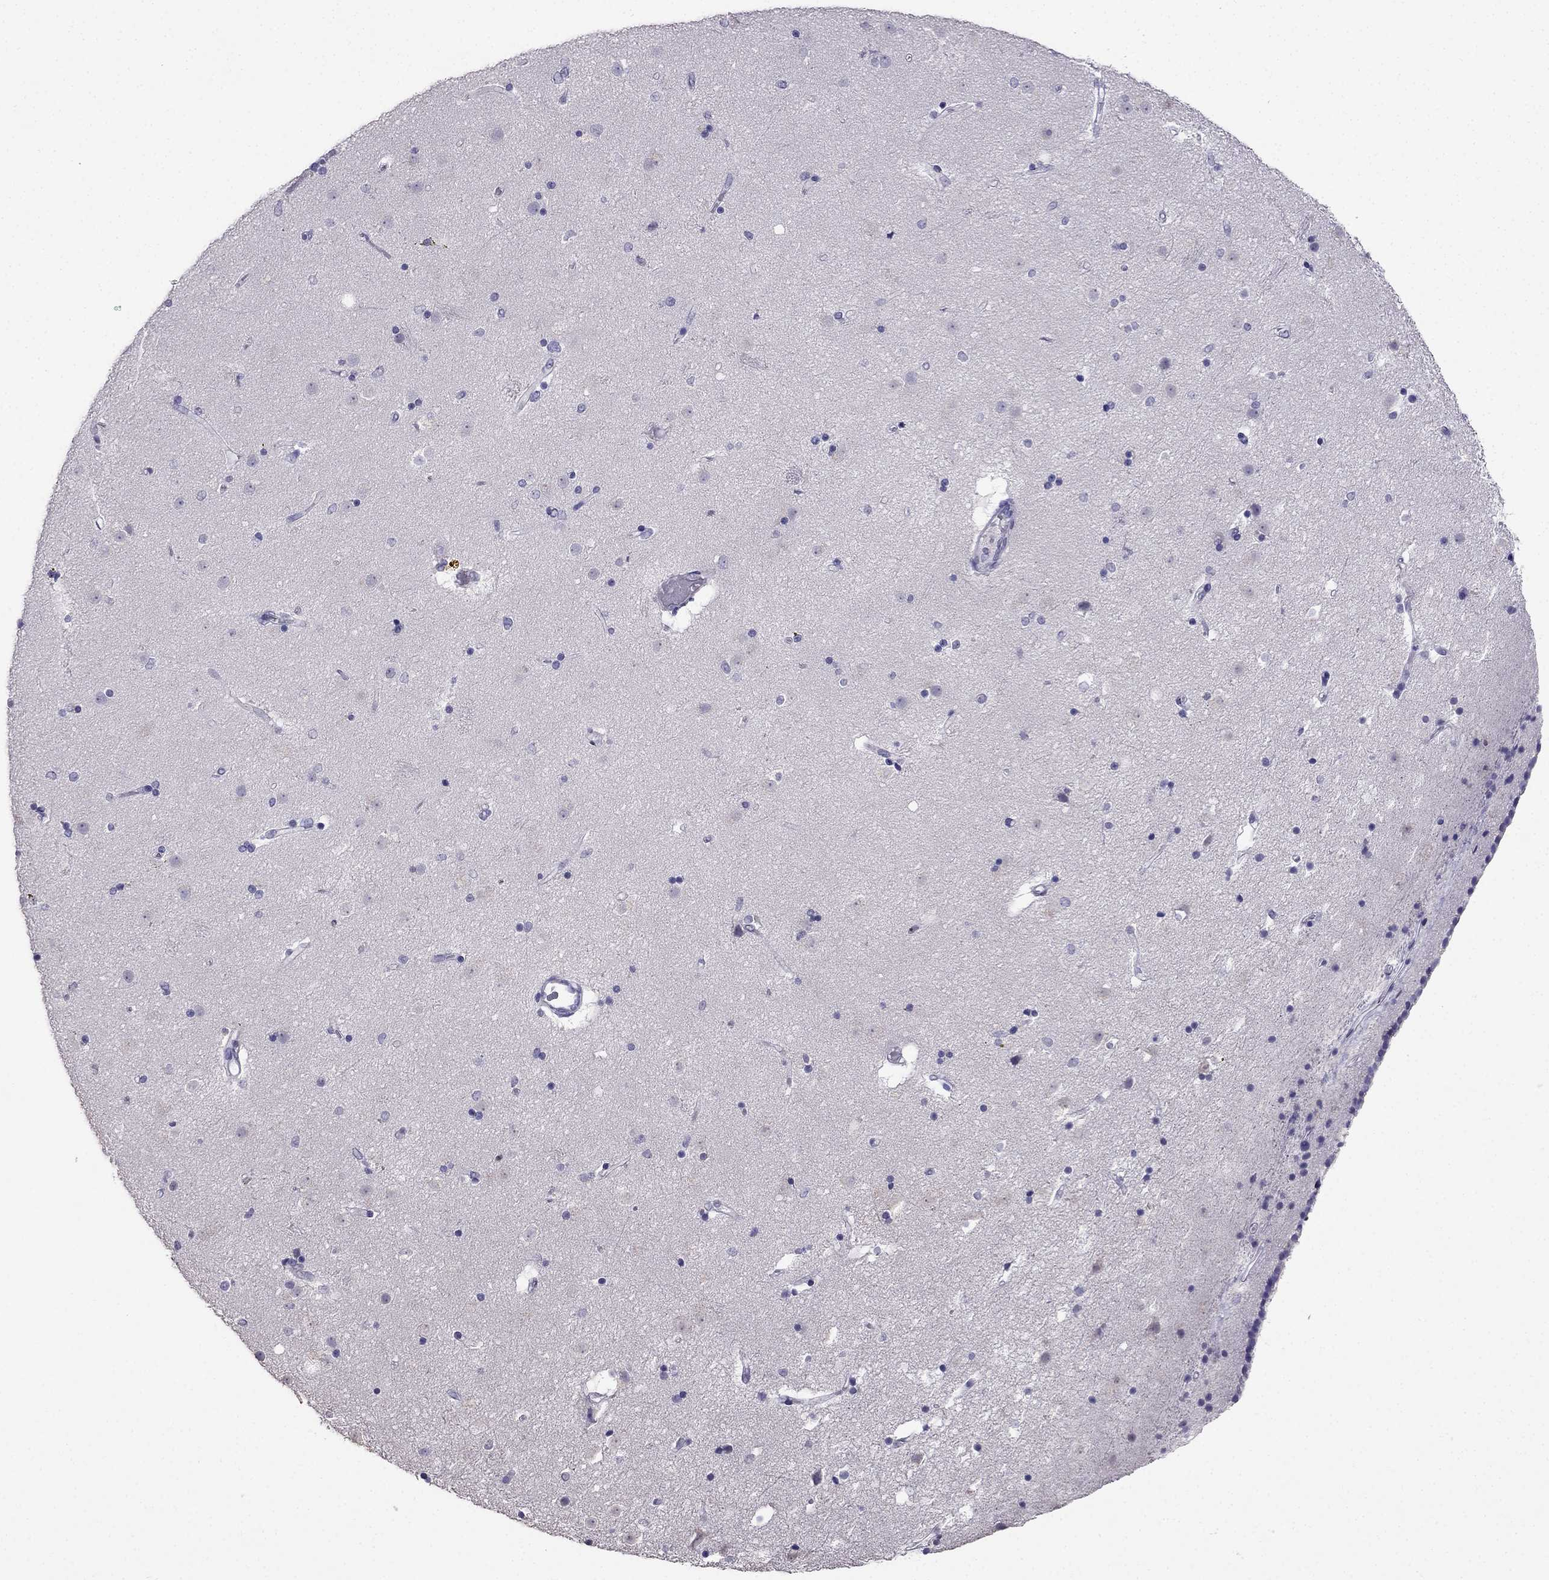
{"staining": {"intensity": "negative", "quantity": "none", "location": "none"}, "tissue": "caudate", "cell_type": "Glial cells", "image_type": "normal", "snomed": [{"axis": "morphology", "description": "Normal tissue, NOS"}, {"axis": "topography", "description": "Lateral ventricle wall"}], "caption": "An immunohistochemistry (IHC) micrograph of normal caudate is shown. There is no staining in glial cells of caudate. Brightfield microscopy of immunohistochemistry (IHC) stained with DAB (3,3'-diaminobenzidine) (brown) and hematoxylin (blue), captured at high magnification.", "gene": "ARID3A", "patient": {"sex": "female", "age": 71}}